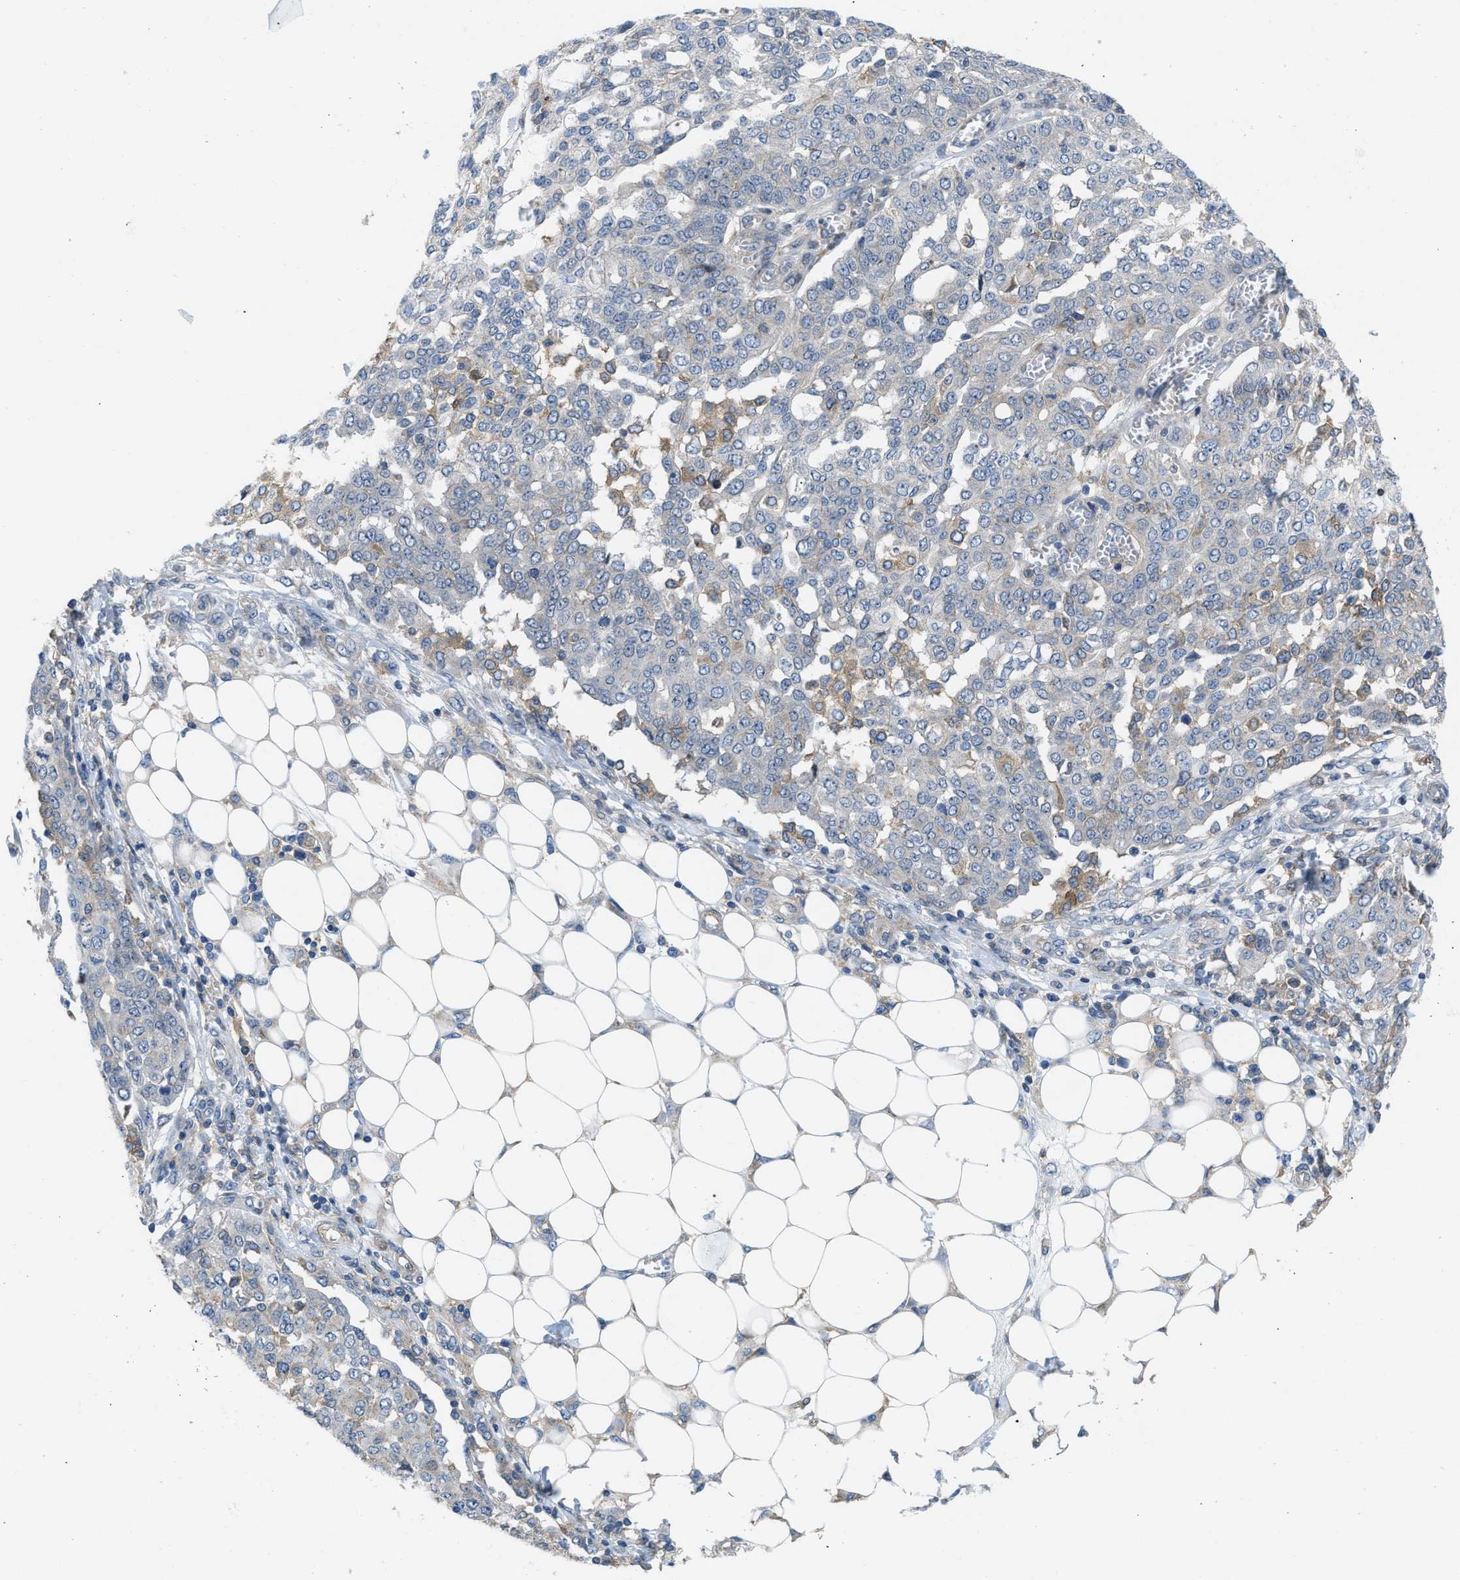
{"staining": {"intensity": "negative", "quantity": "none", "location": "none"}, "tissue": "ovarian cancer", "cell_type": "Tumor cells", "image_type": "cancer", "snomed": [{"axis": "morphology", "description": "Cystadenocarcinoma, serous, NOS"}, {"axis": "topography", "description": "Soft tissue"}, {"axis": "topography", "description": "Ovary"}], "caption": "A high-resolution photomicrograph shows IHC staining of ovarian cancer (serous cystadenocarcinoma), which demonstrates no significant expression in tumor cells. (DAB immunohistochemistry, high magnification).", "gene": "MYO18A", "patient": {"sex": "female", "age": 57}}